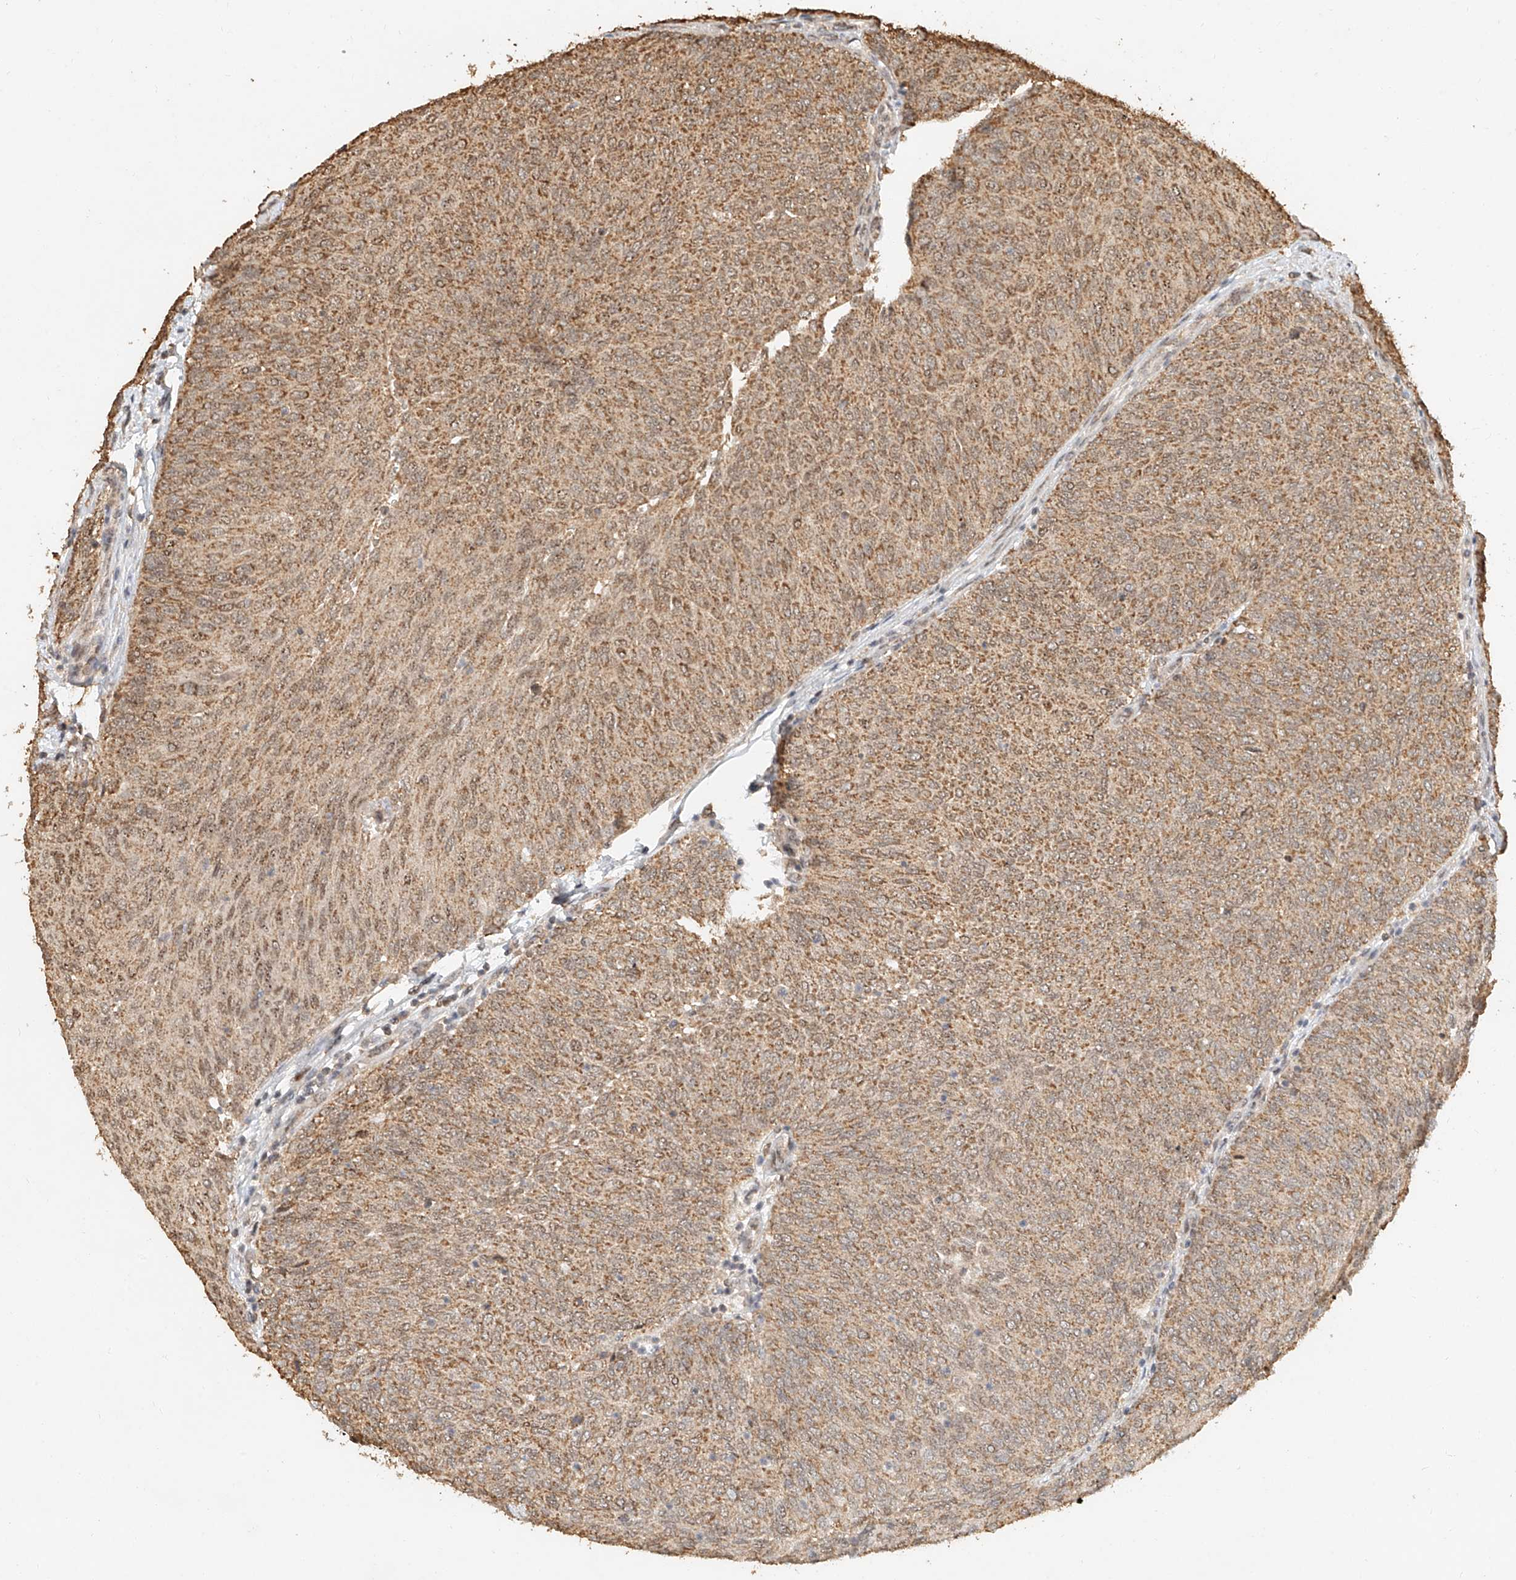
{"staining": {"intensity": "moderate", "quantity": ">75%", "location": "cytoplasmic/membranous"}, "tissue": "urothelial cancer", "cell_type": "Tumor cells", "image_type": "cancer", "snomed": [{"axis": "morphology", "description": "Urothelial carcinoma, Low grade"}, {"axis": "topography", "description": "Urinary bladder"}], "caption": "Tumor cells display medium levels of moderate cytoplasmic/membranous staining in about >75% of cells in urothelial cancer.", "gene": "CXorf58", "patient": {"sex": "female", "age": 79}}